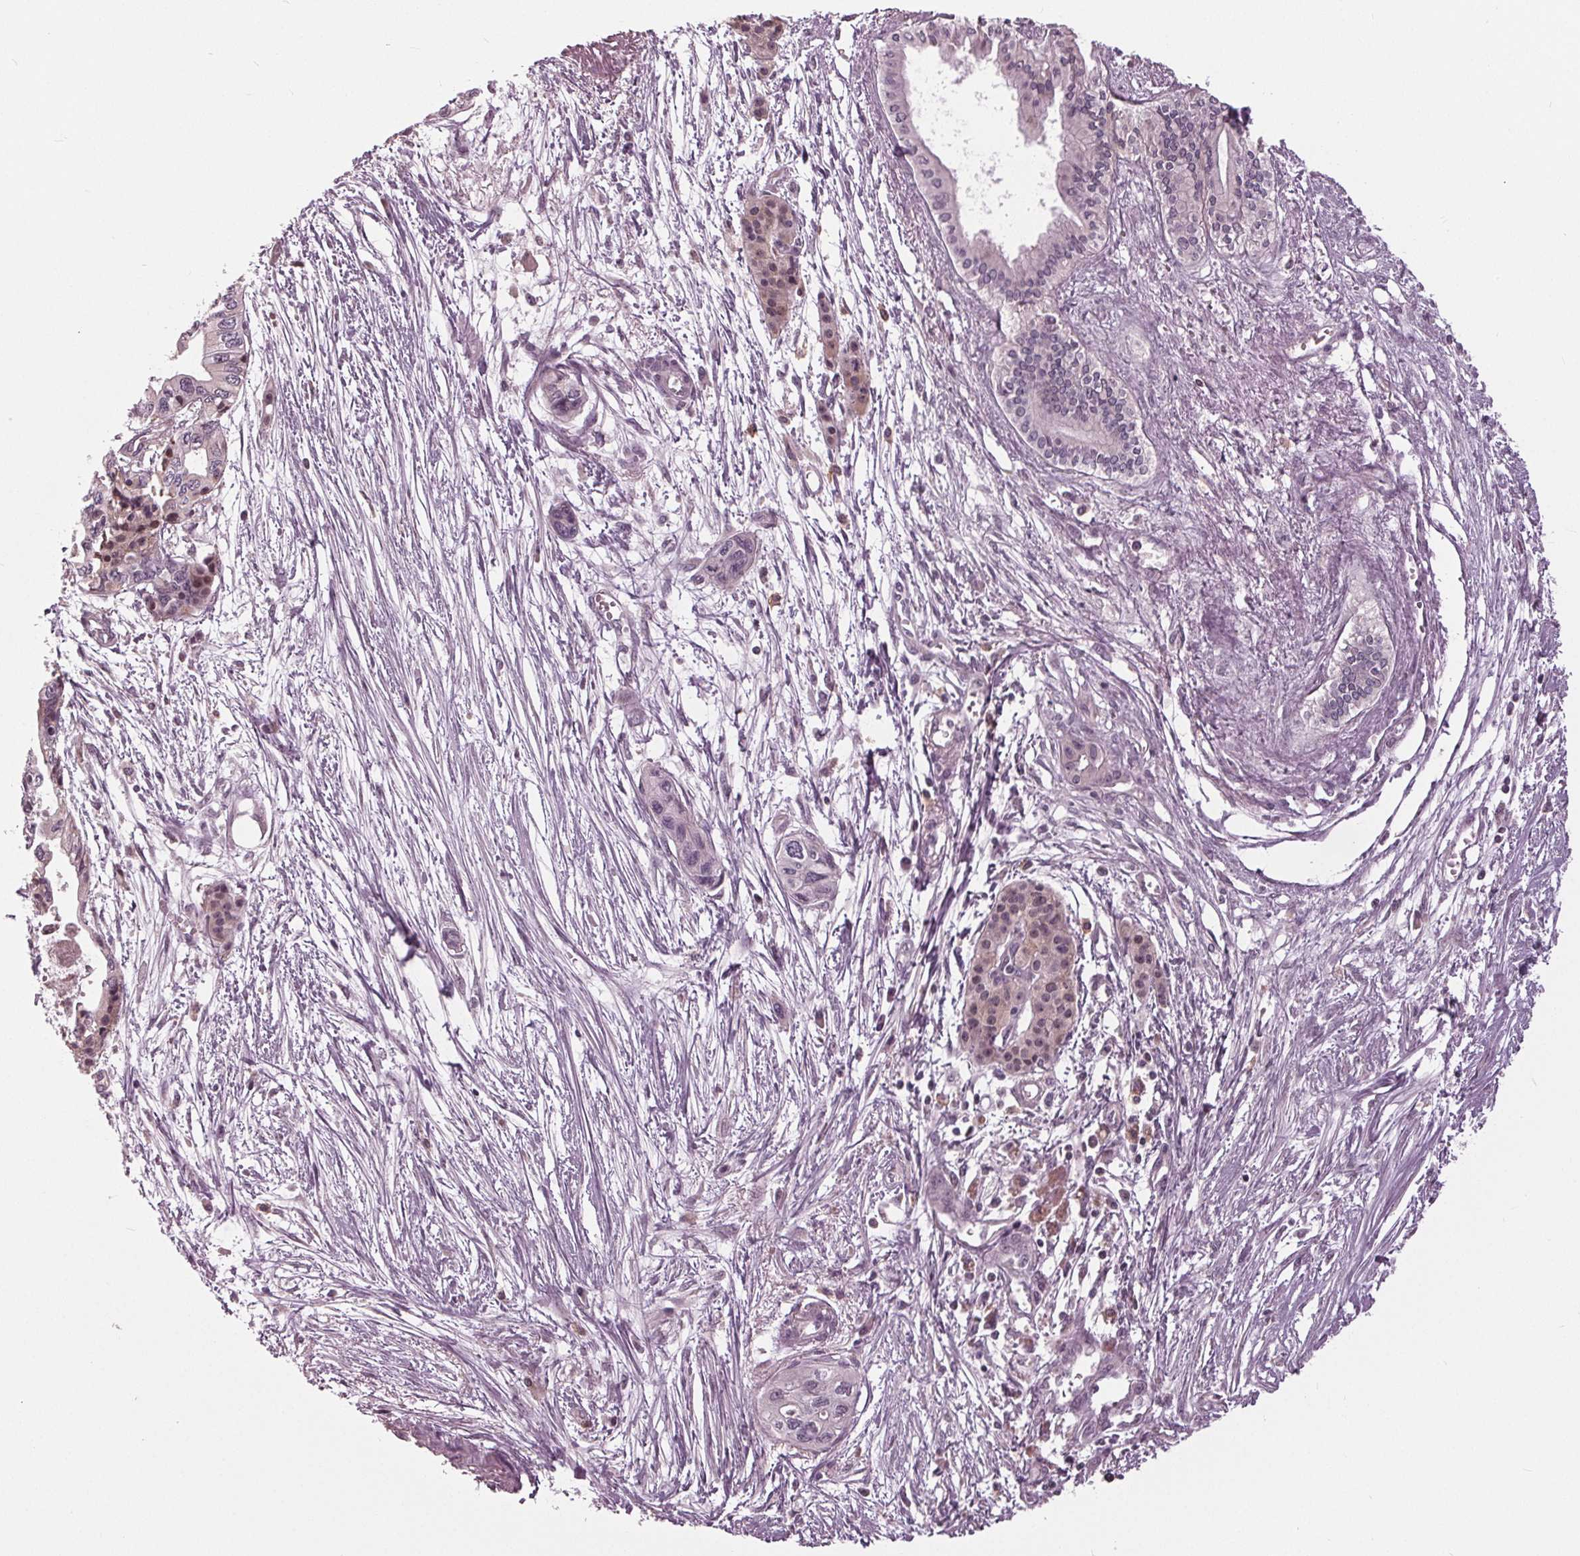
{"staining": {"intensity": "negative", "quantity": "none", "location": "none"}, "tissue": "pancreatic cancer", "cell_type": "Tumor cells", "image_type": "cancer", "snomed": [{"axis": "morphology", "description": "Adenocarcinoma, NOS"}, {"axis": "topography", "description": "Pancreas"}], "caption": "Immunohistochemistry (IHC) photomicrograph of neoplastic tissue: human adenocarcinoma (pancreatic) stained with DAB (3,3'-diaminobenzidine) shows no significant protein positivity in tumor cells.", "gene": "SIGLEC6", "patient": {"sex": "female", "age": 76}}